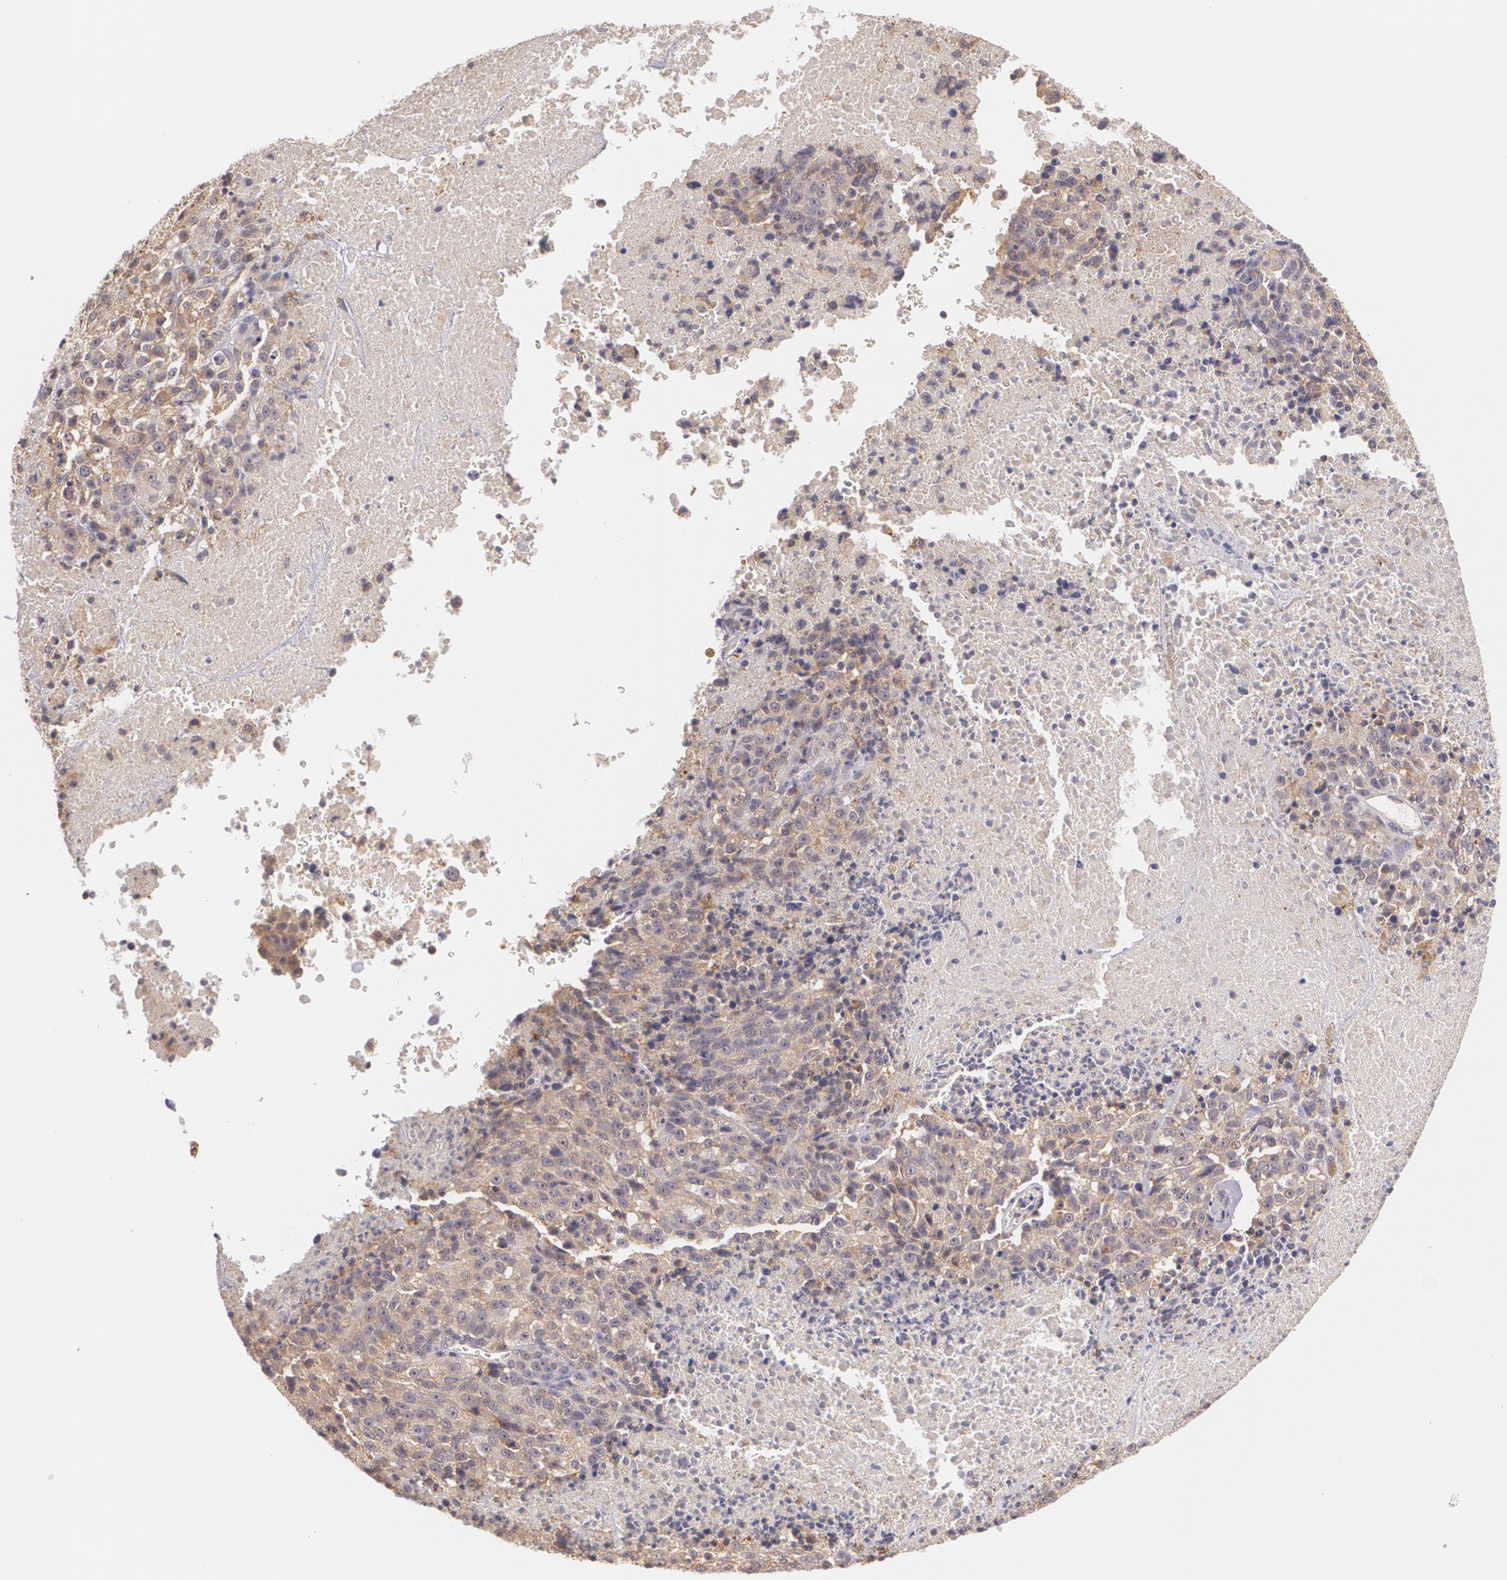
{"staining": {"intensity": "weak", "quantity": ">75%", "location": "cytoplasmic/membranous"}, "tissue": "melanoma", "cell_type": "Tumor cells", "image_type": "cancer", "snomed": [{"axis": "morphology", "description": "Malignant melanoma, Metastatic site"}, {"axis": "topography", "description": "Cerebral cortex"}], "caption": "Malignant melanoma (metastatic site) tissue displays weak cytoplasmic/membranous expression in about >75% of tumor cells", "gene": "CCL17", "patient": {"sex": "female", "age": 52}}